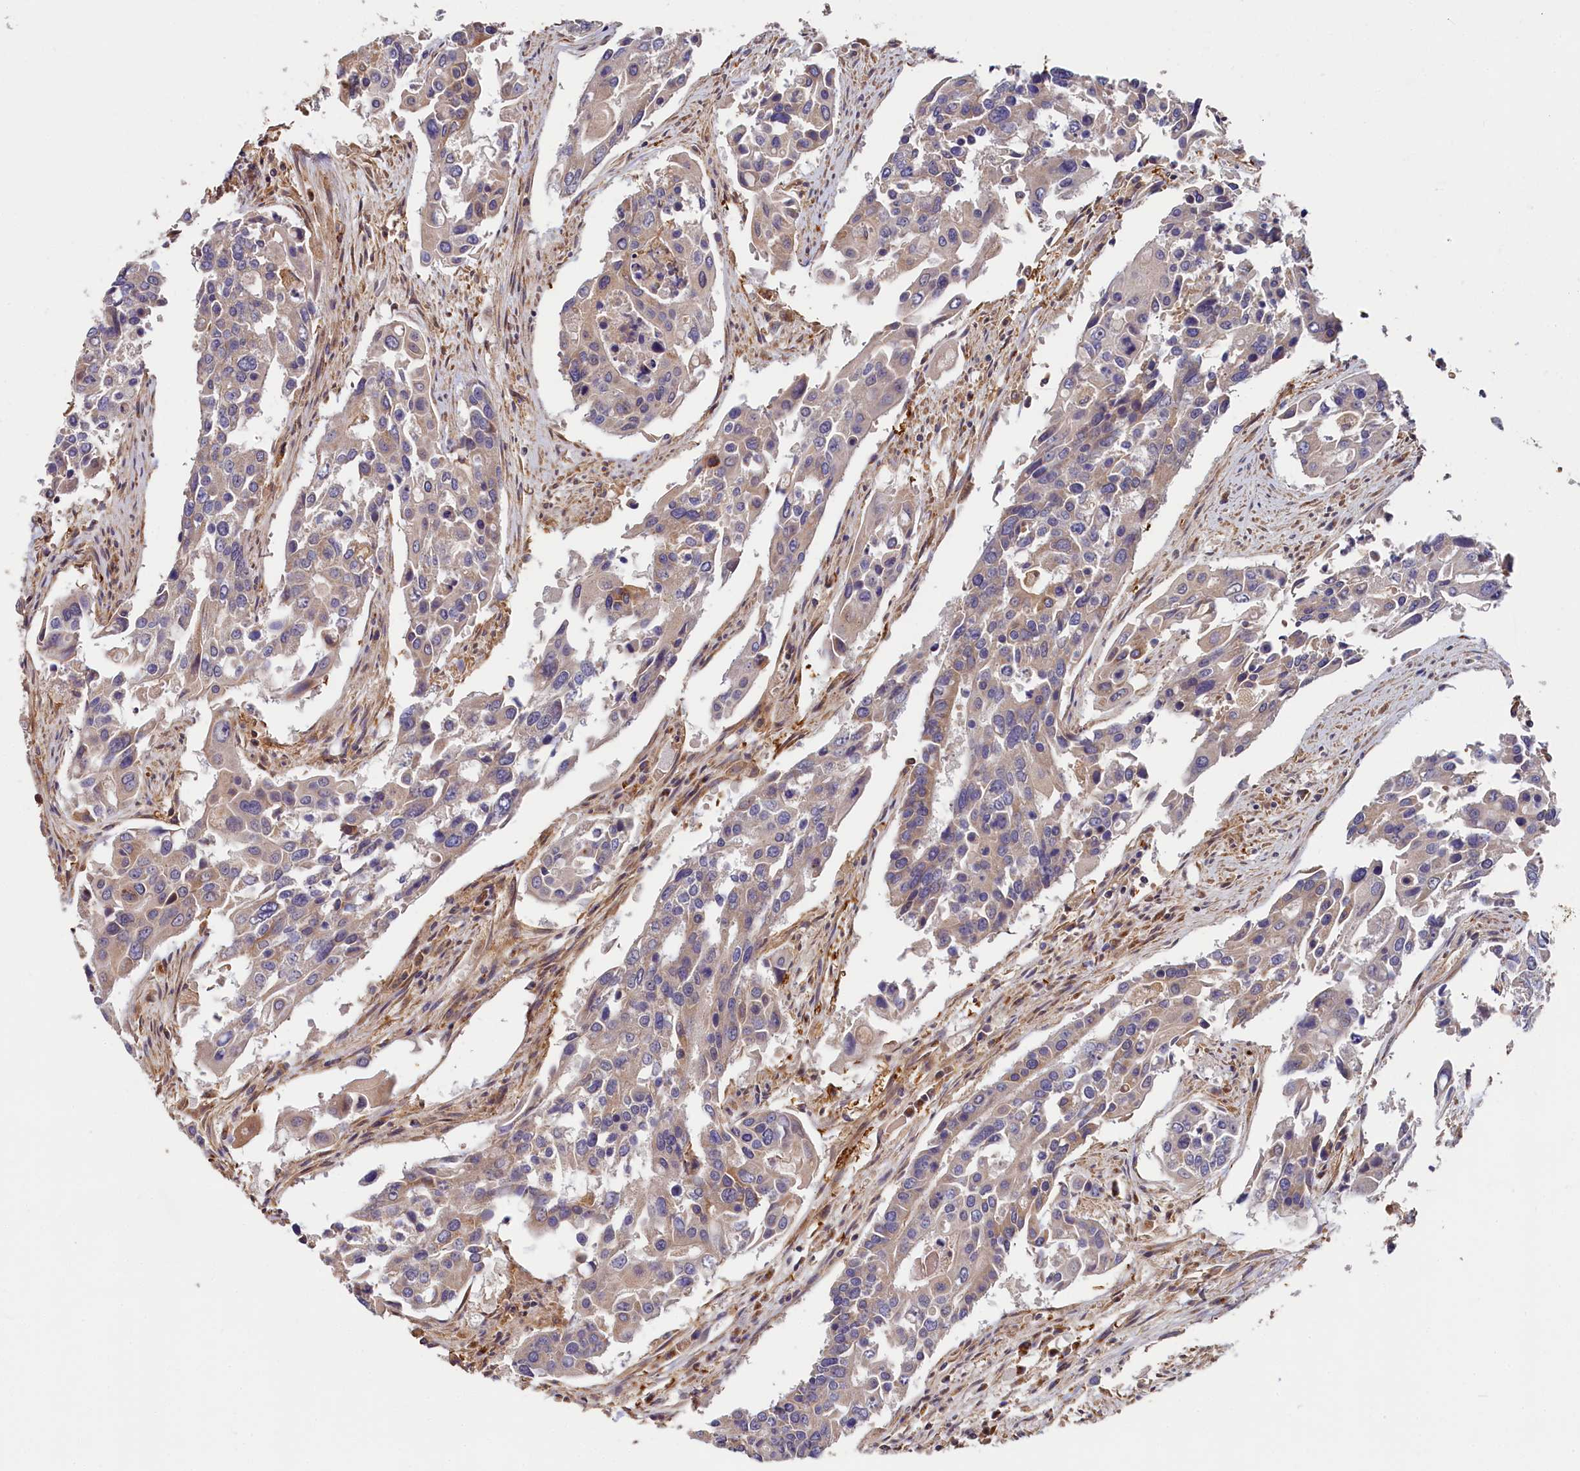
{"staining": {"intensity": "moderate", "quantity": "<25%", "location": "cytoplasmic/membranous"}, "tissue": "colorectal cancer", "cell_type": "Tumor cells", "image_type": "cancer", "snomed": [{"axis": "morphology", "description": "Adenocarcinoma, NOS"}, {"axis": "topography", "description": "Colon"}], "caption": "Adenocarcinoma (colorectal) stained with DAB (3,3'-diaminobenzidine) IHC demonstrates low levels of moderate cytoplasmic/membranous positivity in approximately <25% of tumor cells.", "gene": "PPIP5K1", "patient": {"sex": "male", "age": 77}}